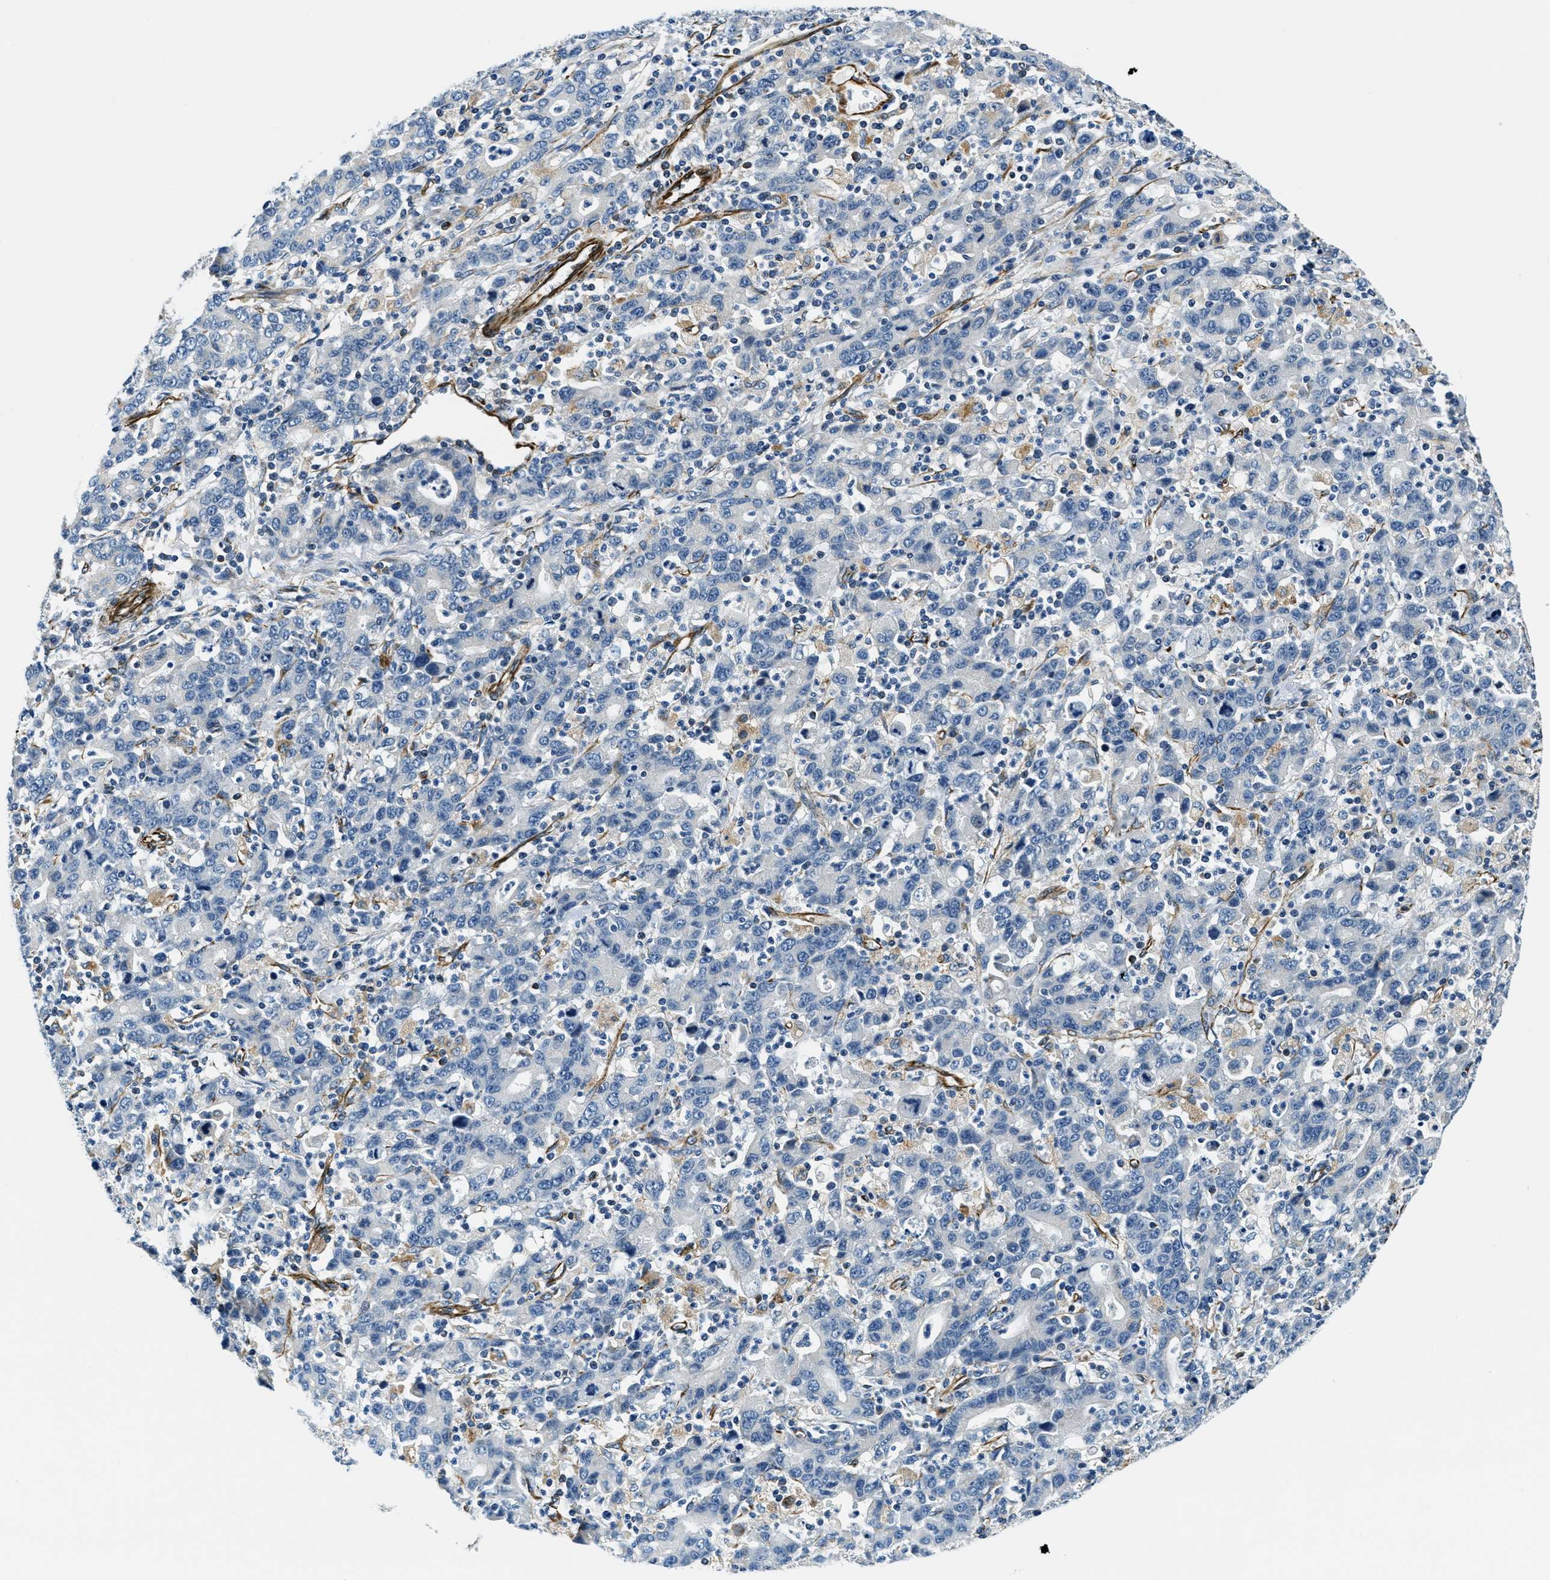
{"staining": {"intensity": "negative", "quantity": "none", "location": "none"}, "tissue": "stomach cancer", "cell_type": "Tumor cells", "image_type": "cancer", "snomed": [{"axis": "morphology", "description": "Adenocarcinoma, NOS"}, {"axis": "topography", "description": "Stomach, upper"}], "caption": "An image of human stomach cancer is negative for staining in tumor cells.", "gene": "GNS", "patient": {"sex": "male", "age": 69}}